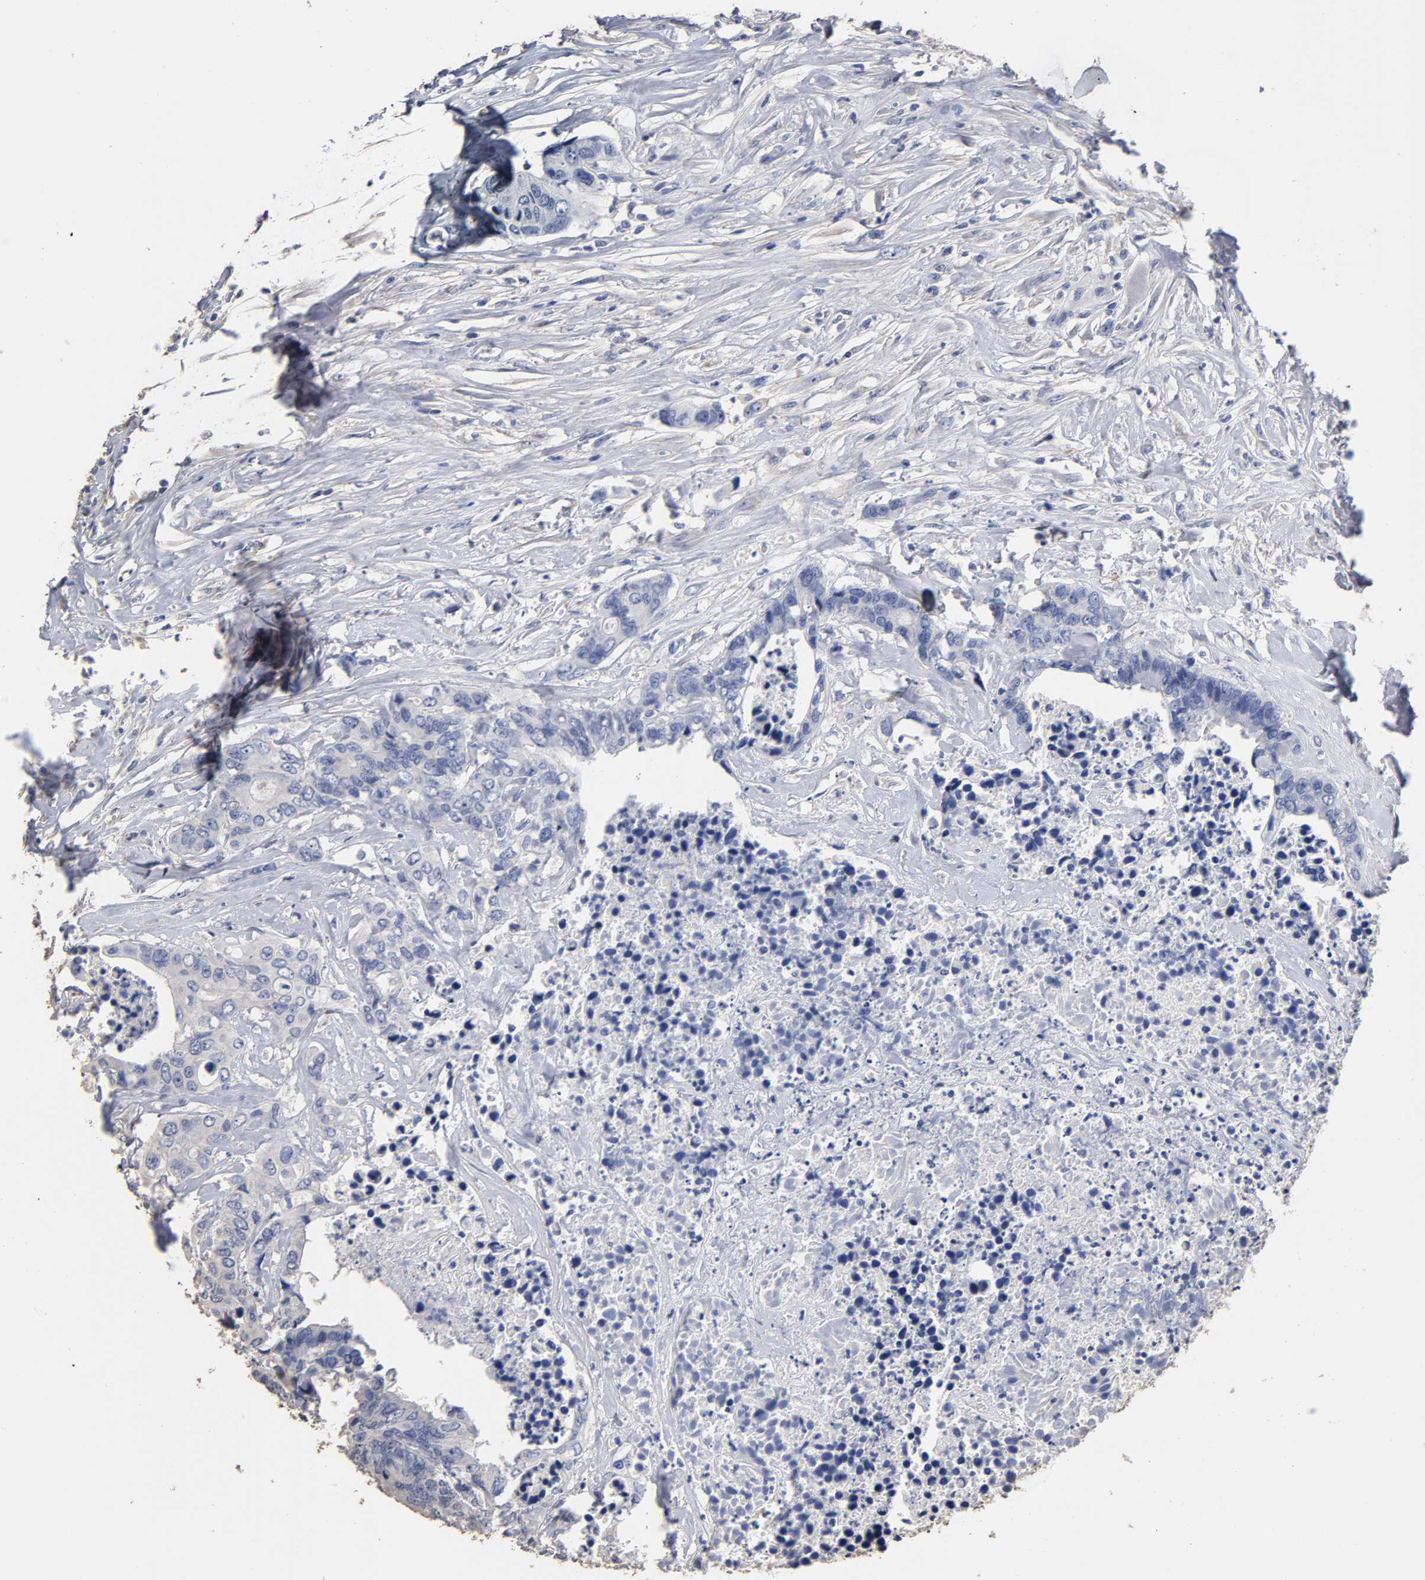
{"staining": {"intensity": "negative", "quantity": "none", "location": "none"}, "tissue": "colorectal cancer", "cell_type": "Tumor cells", "image_type": "cancer", "snomed": [{"axis": "morphology", "description": "Adenocarcinoma, NOS"}, {"axis": "topography", "description": "Rectum"}], "caption": "IHC of colorectal adenocarcinoma reveals no positivity in tumor cells. The staining is performed using DAB brown chromogen with nuclei counter-stained in using hematoxylin.", "gene": "VSIG4", "patient": {"sex": "male", "age": 55}}